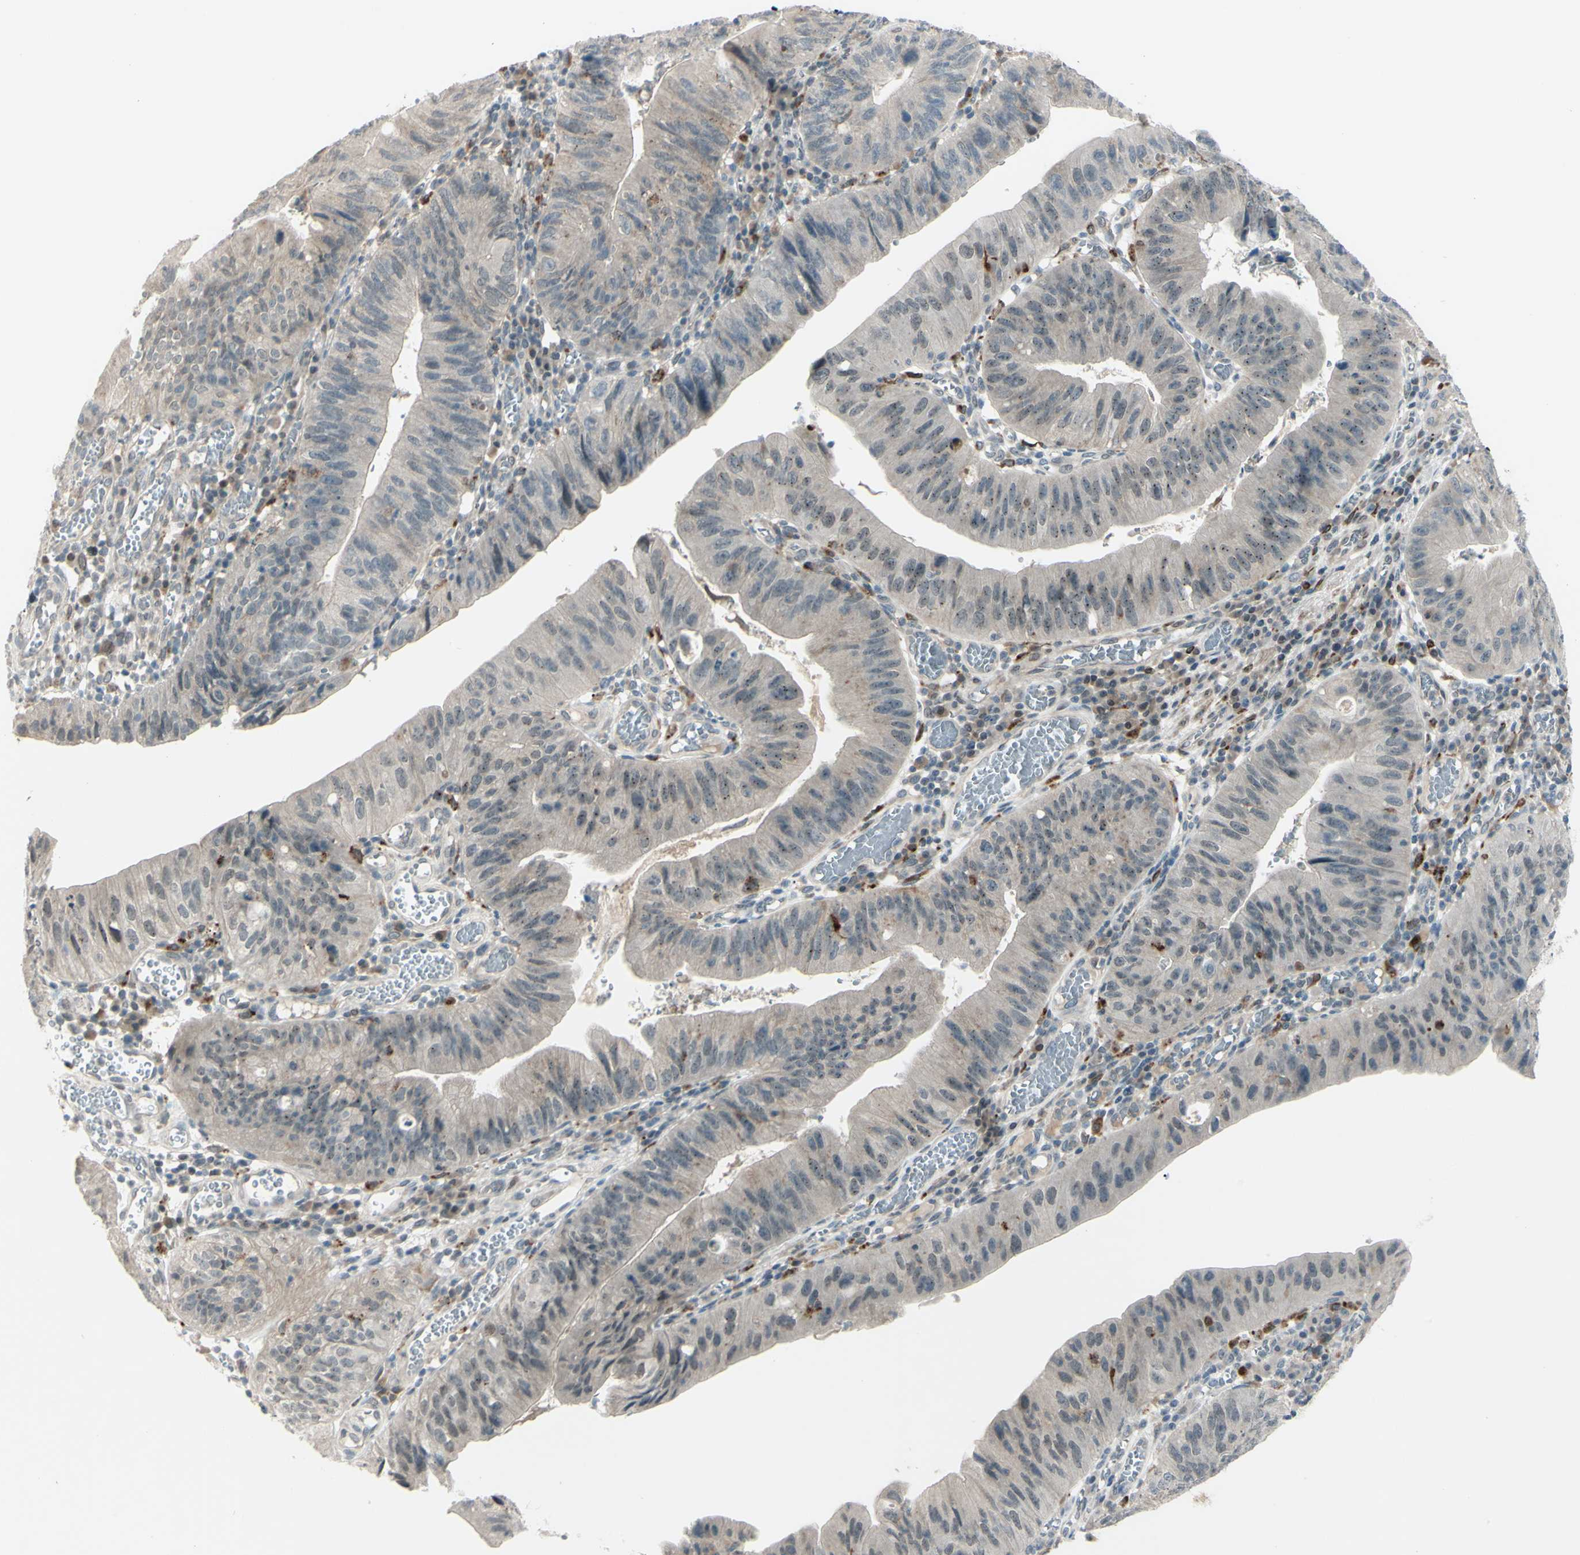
{"staining": {"intensity": "negative", "quantity": "none", "location": "none"}, "tissue": "stomach cancer", "cell_type": "Tumor cells", "image_type": "cancer", "snomed": [{"axis": "morphology", "description": "Adenocarcinoma, NOS"}, {"axis": "topography", "description": "Stomach"}], "caption": "Tumor cells are negative for brown protein staining in stomach adenocarcinoma.", "gene": "FGFR2", "patient": {"sex": "male", "age": 59}}